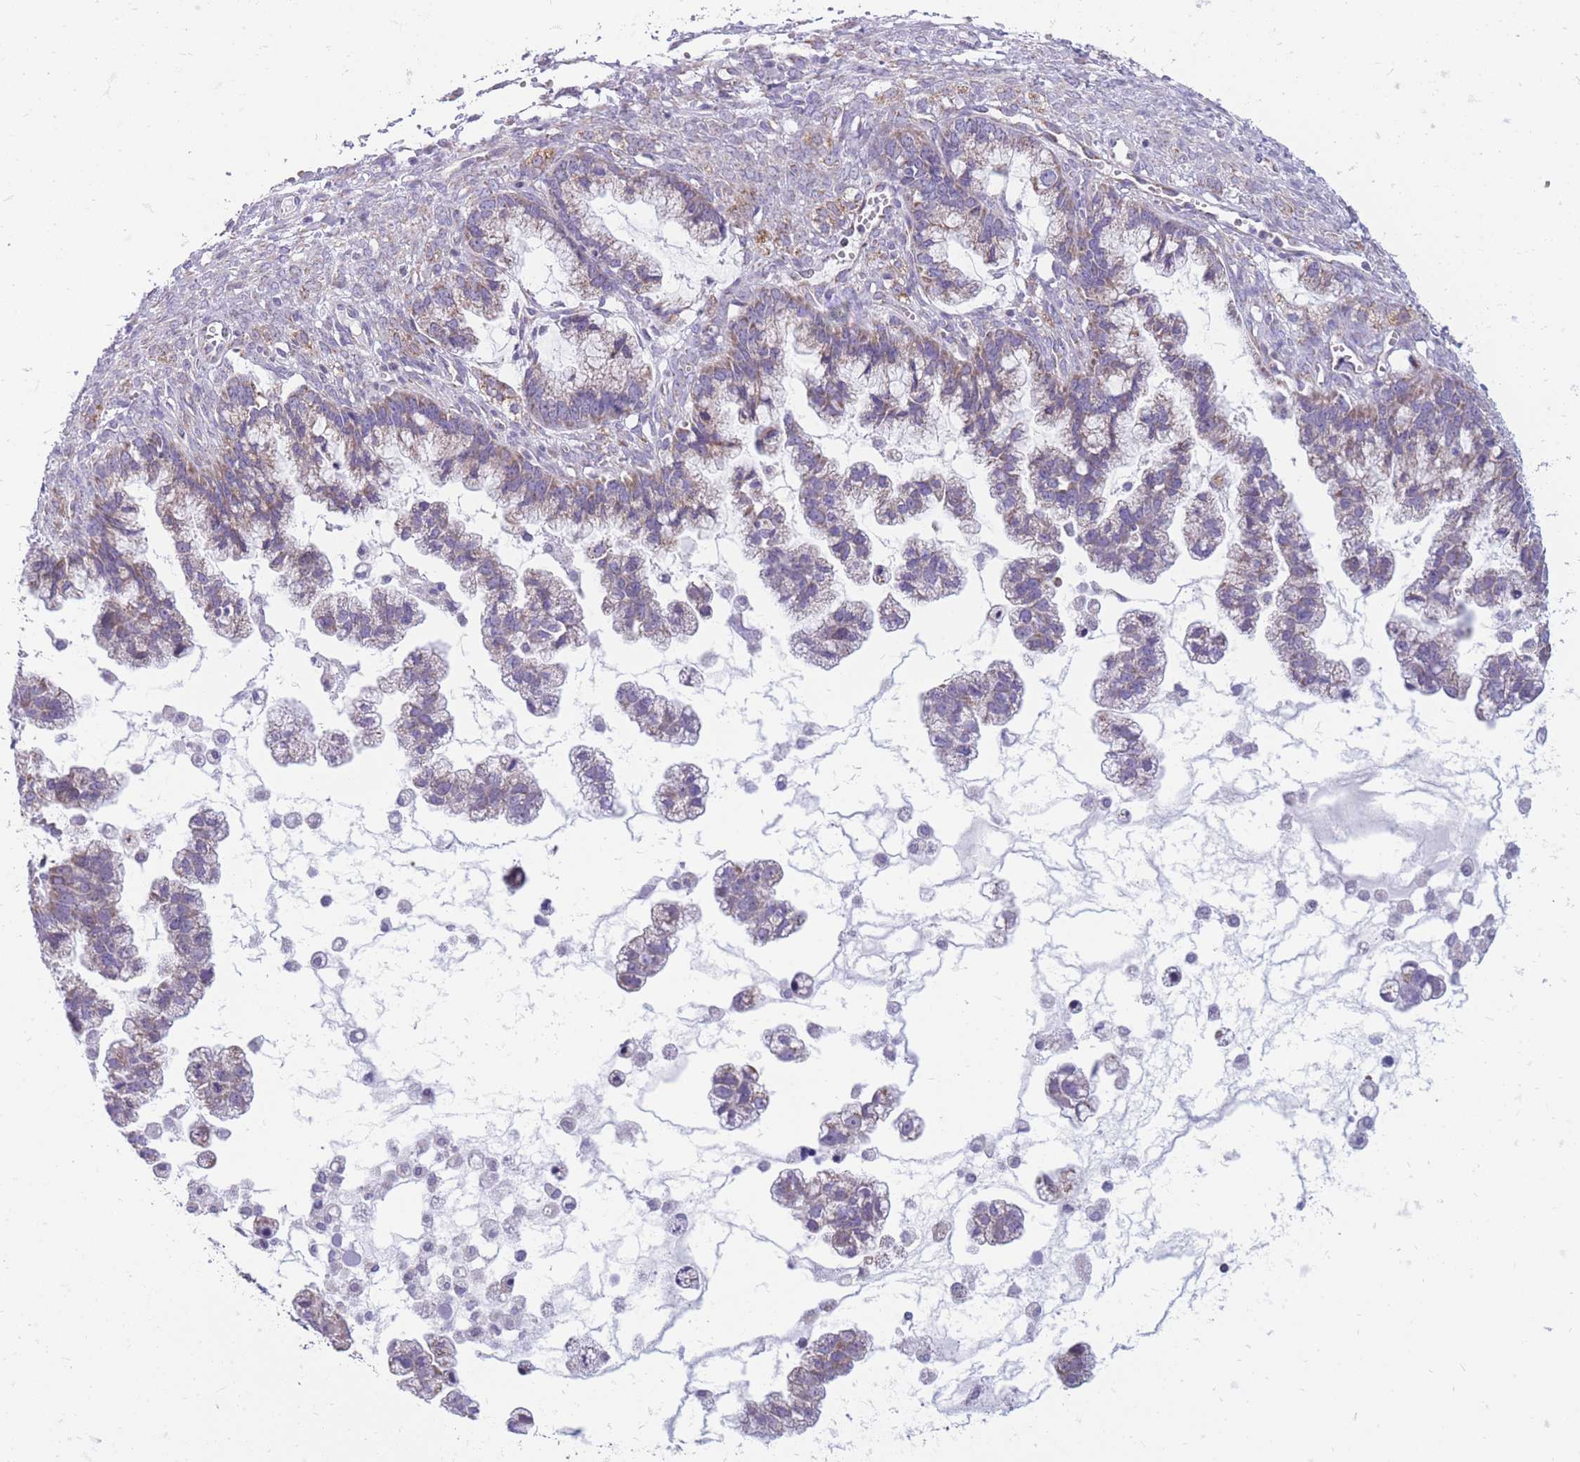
{"staining": {"intensity": "weak", "quantity": "<25%", "location": "cytoplasmic/membranous"}, "tissue": "ovarian cancer", "cell_type": "Tumor cells", "image_type": "cancer", "snomed": [{"axis": "morphology", "description": "Cystadenocarcinoma, mucinous, NOS"}, {"axis": "topography", "description": "Ovary"}], "caption": "There is no significant expression in tumor cells of mucinous cystadenocarcinoma (ovarian).", "gene": "PCSK1", "patient": {"sex": "female", "age": 72}}